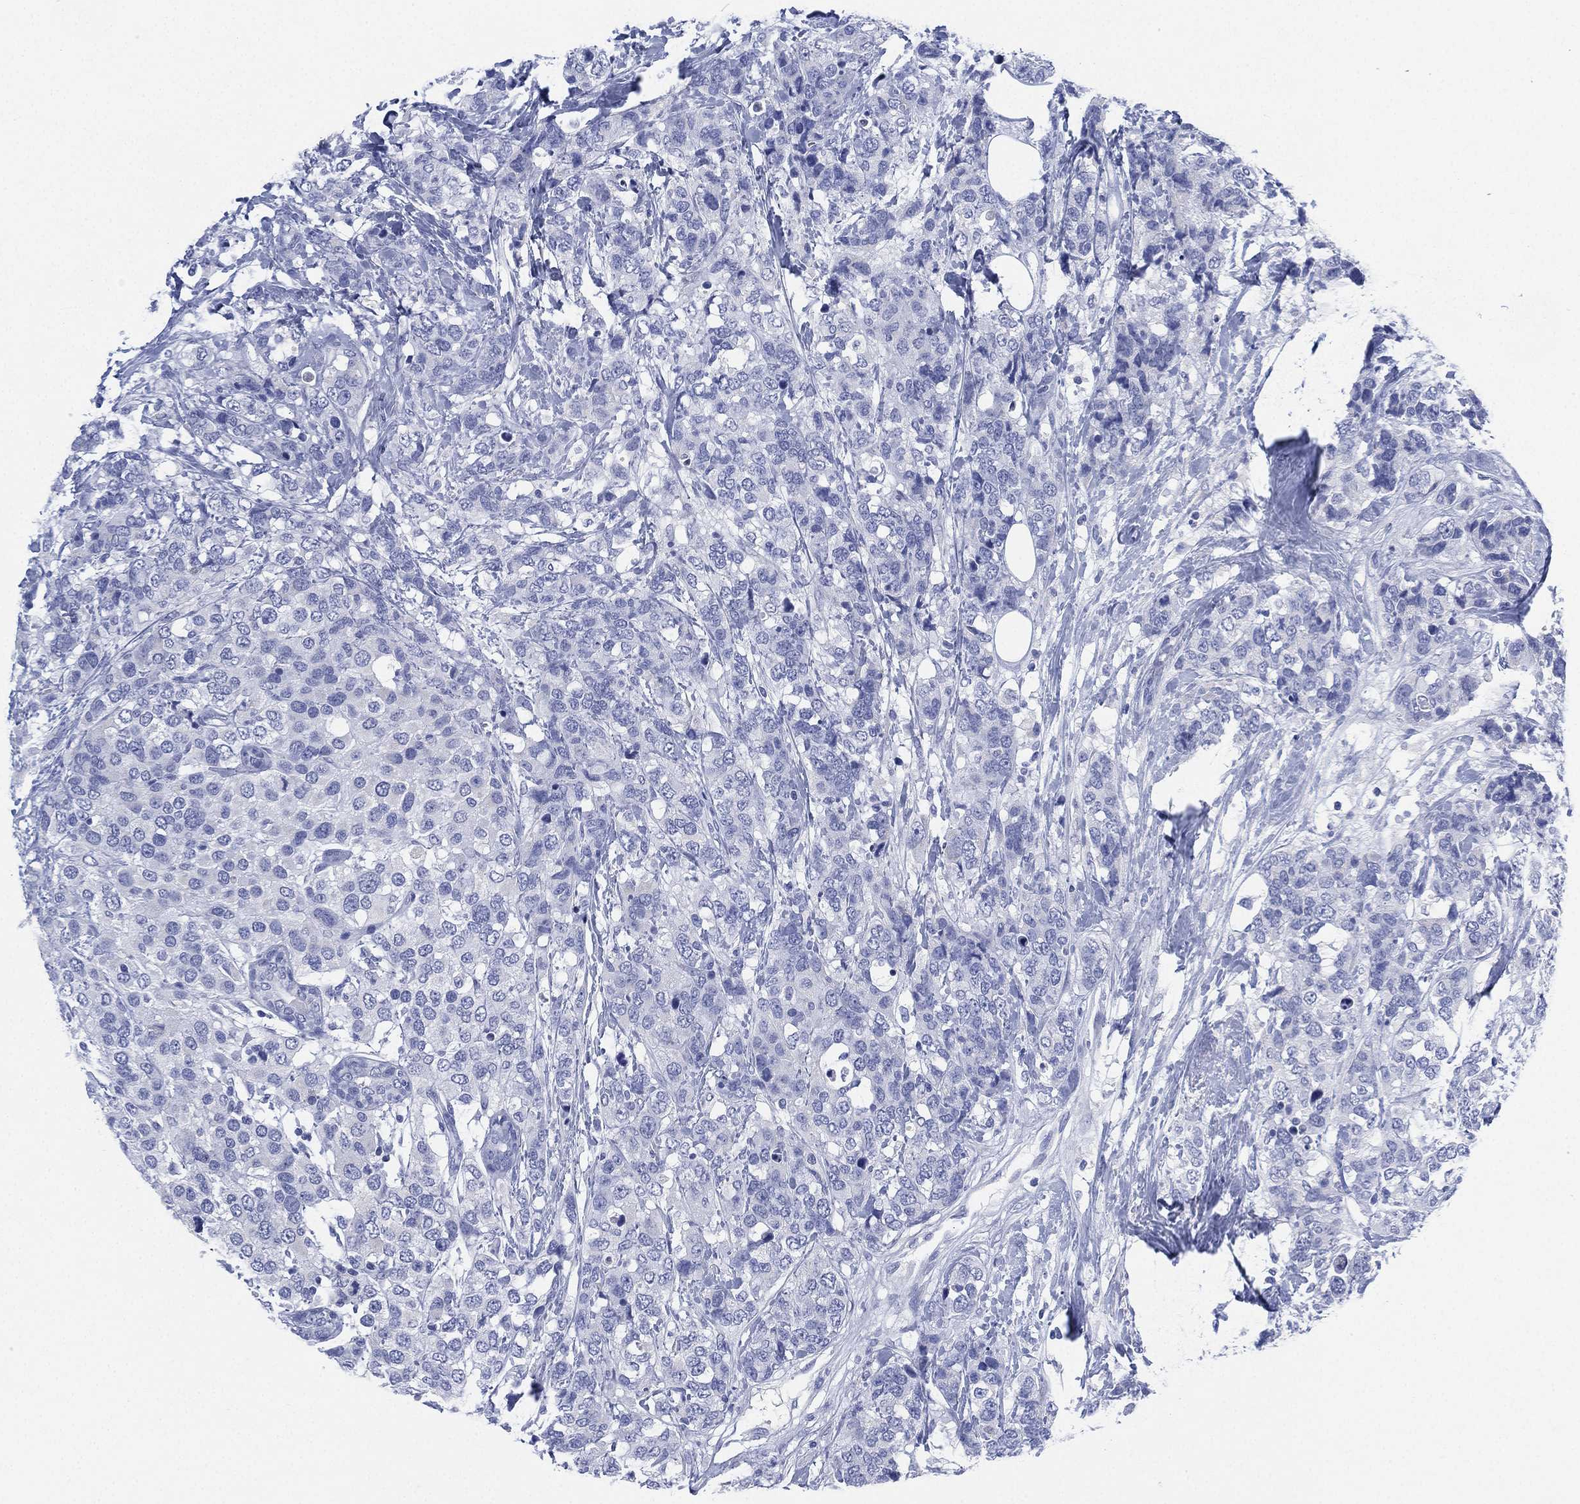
{"staining": {"intensity": "negative", "quantity": "none", "location": "none"}, "tissue": "breast cancer", "cell_type": "Tumor cells", "image_type": "cancer", "snomed": [{"axis": "morphology", "description": "Lobular carcinoma"}, {"axis": "topography", "description": "Breast"}], "caption": "The histopathology image exhibits no significant expression in tumor cells of breast lobular carcinoma.", "gene": "SLC9C2", "patient": {"sex": "female", "age": 59}}